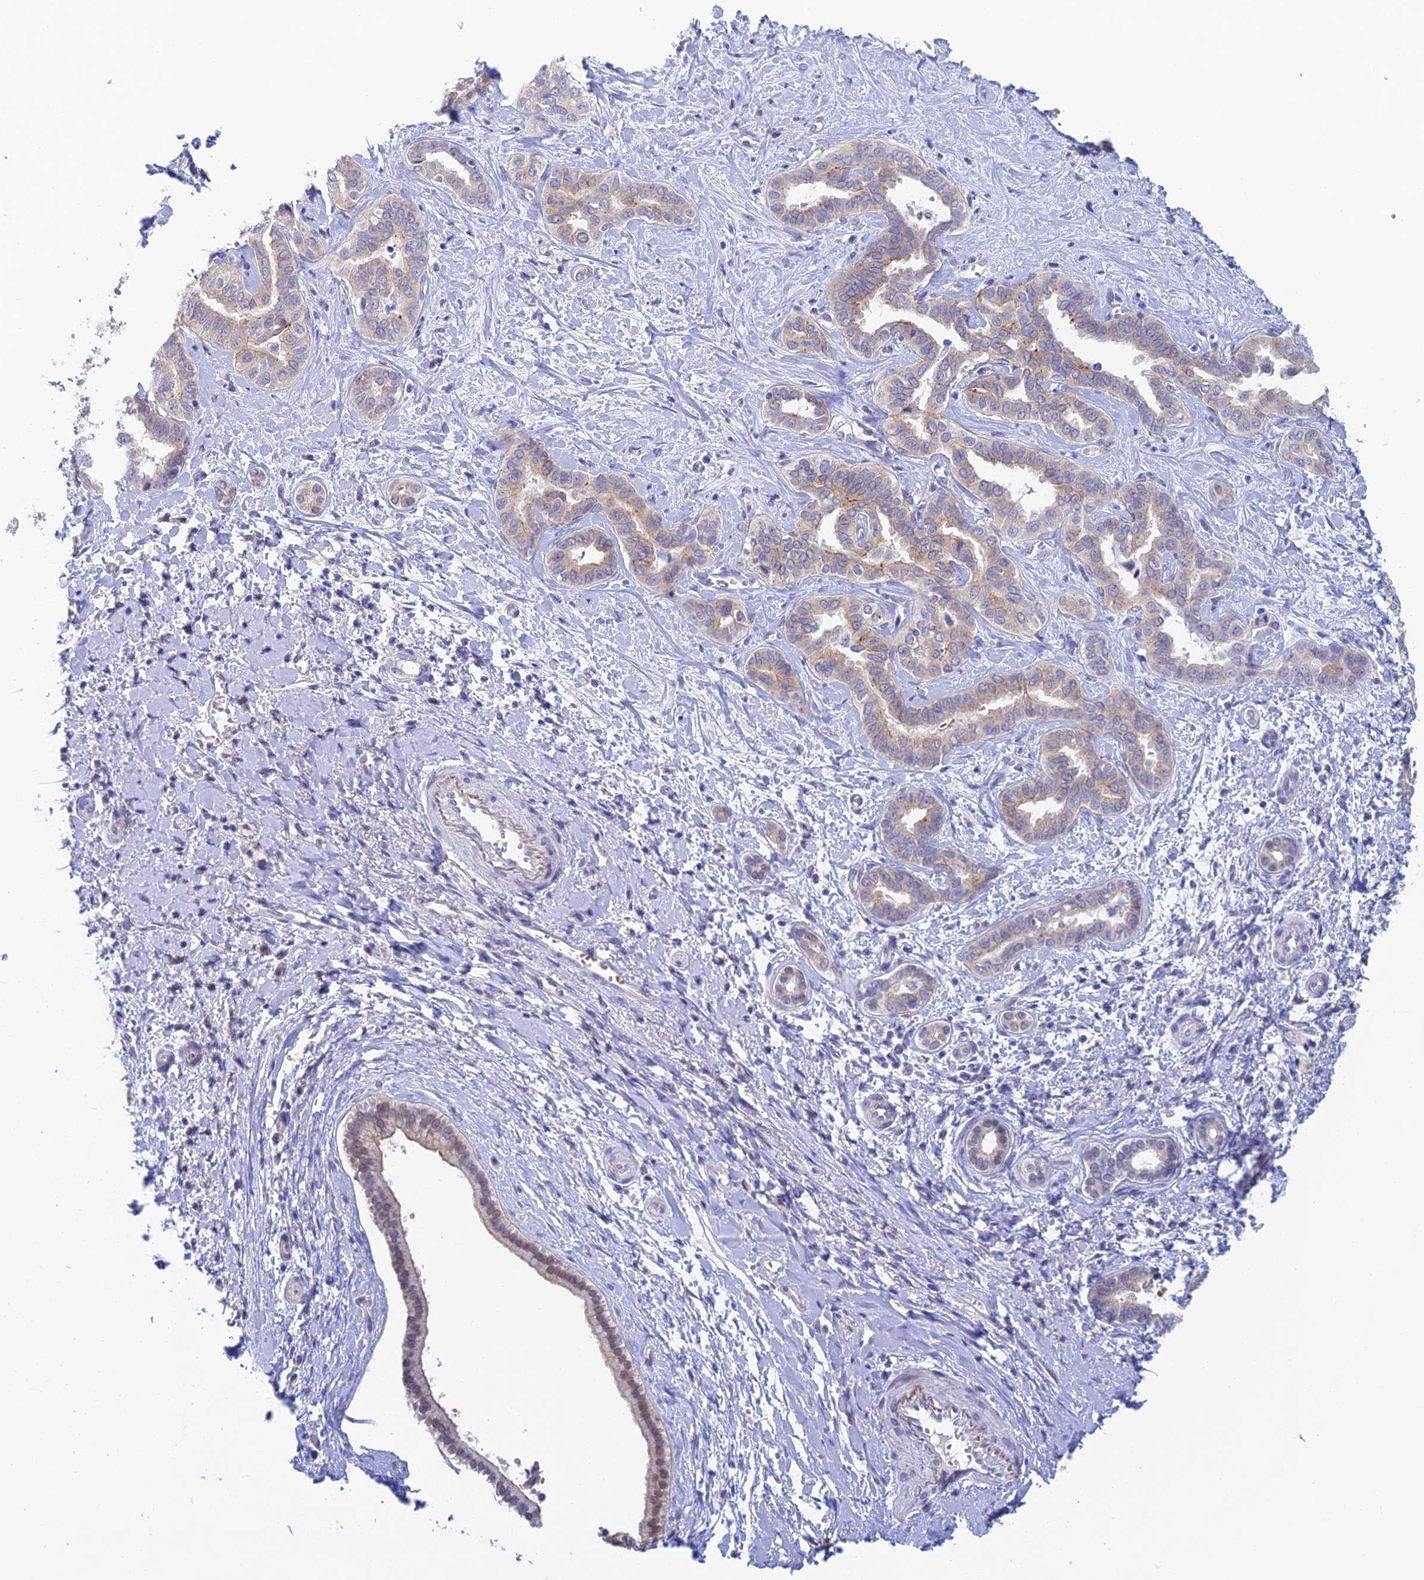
{"staining": {"intensity": "moderate", "quantity": "<25%", "location": "cytoplasmic/membranous"}, "tissue": "liver cancer", "cell_type": "Tumor cells", "image_type": "cancer", "snomed": [{"axis": "morphology", "description": "Cholangiocarcinoma"}, {"axis": "topography", "description": "Liver"}], "caption": "Human liver cholangiocarcinoma stained for a protein (brown) exhibits moderate cytoplasmic/membranous positive staining in about <25% of tumor cells.", "gene": "GIPC1", "patient": {"sex": "female", "age": 77}}